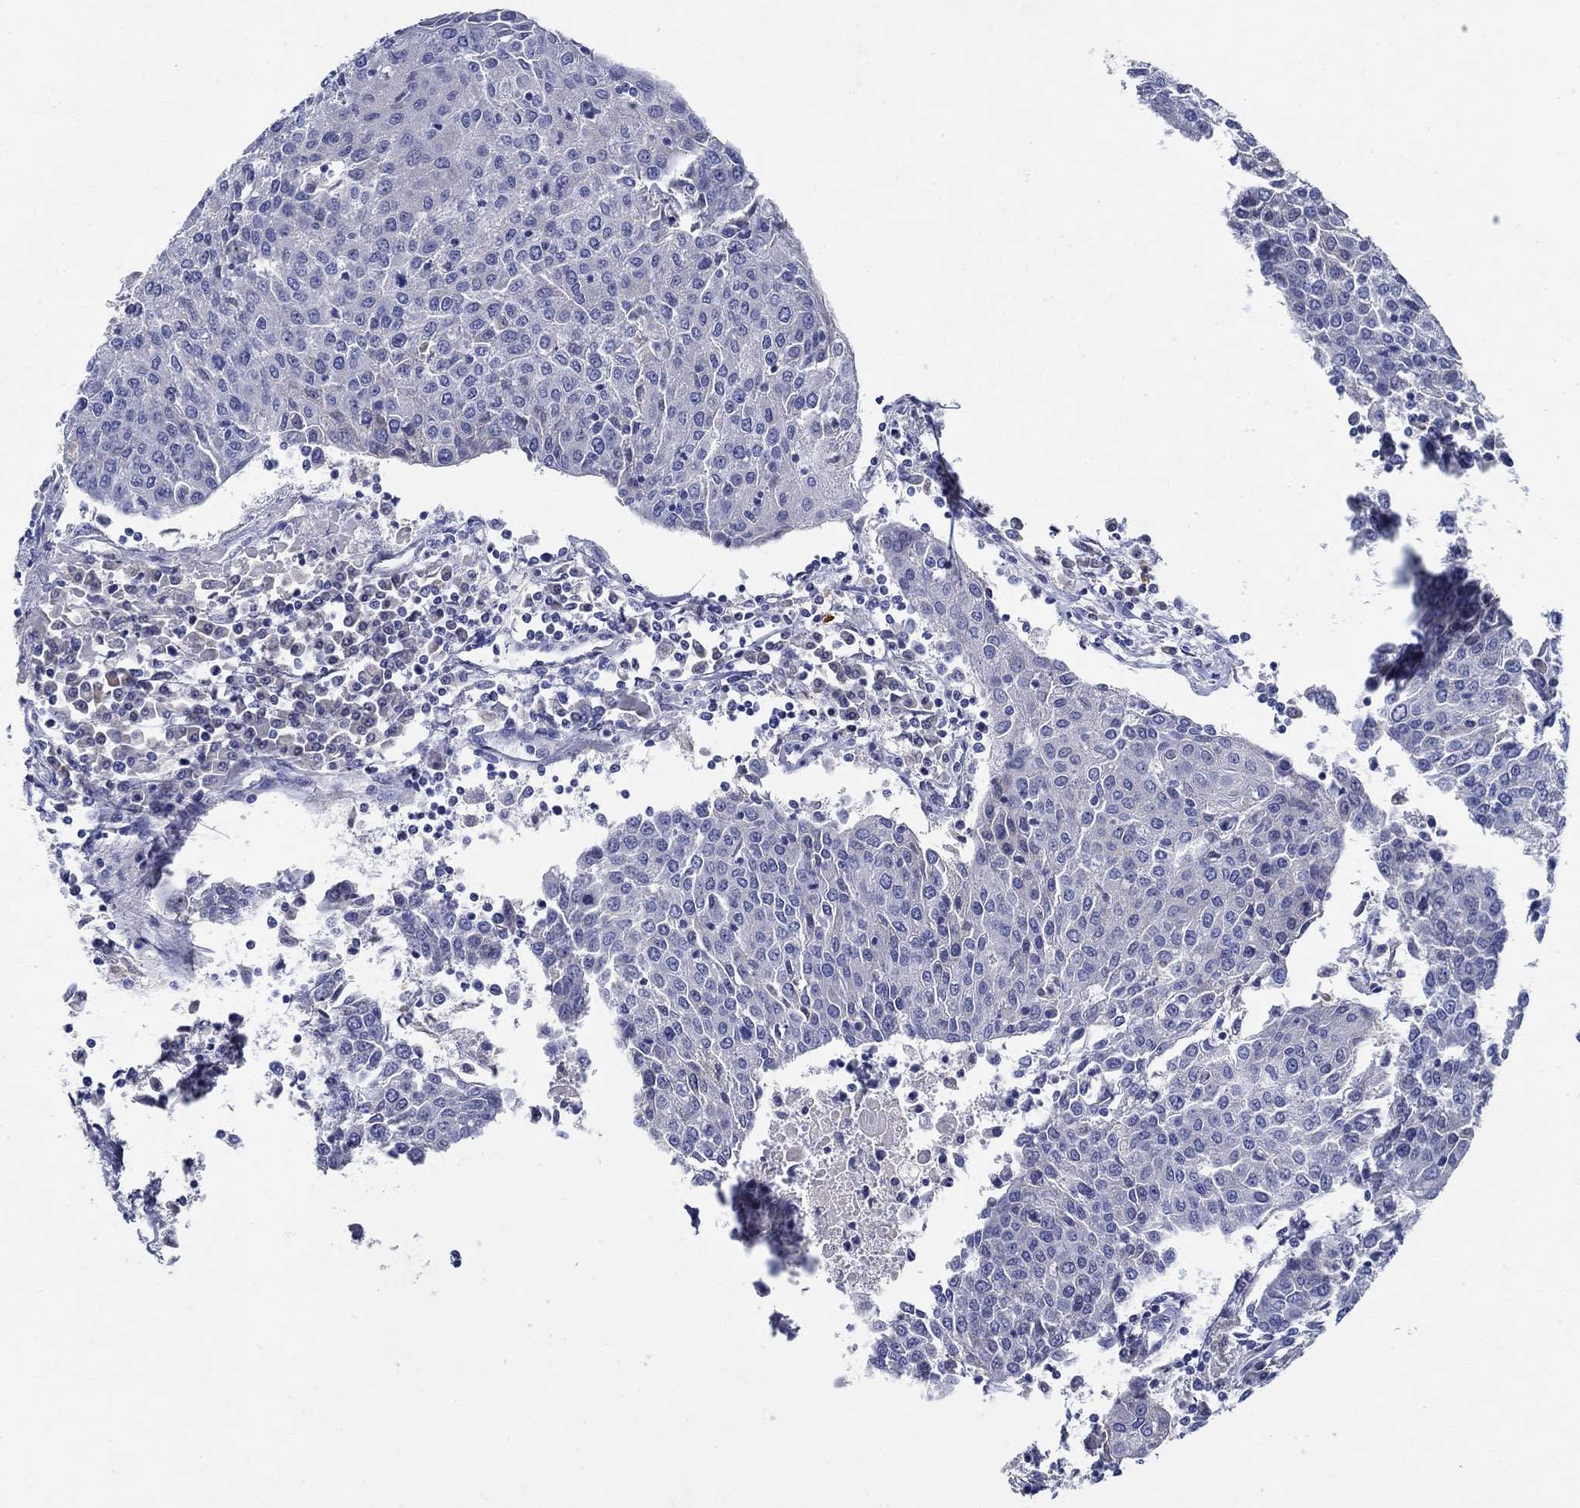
{"staining": {"intensity": "negative", "quantity": "none", "location": "none"}, "tissue": "urothelial cancer", "cell_type": "Tumor cells", "image_type": "cancer", "snomed": [{"axis": "morphology", "description": "Urothelial carcinoma, High grade"}, {"axis": "topography", "description": "Urinary bladder"}], "caption": "There is no significant positivity in tumor cells of high-grade urothelial carcinoma. (Stains: DAB (3,3'-diaminobenzidine) immunohistochemistry with hematoxylin counter stain, Microscopy: brightfield microscopy at high magnification).", "gene": "CRYGD", "patient": {"sex": "female", "age": 85}}